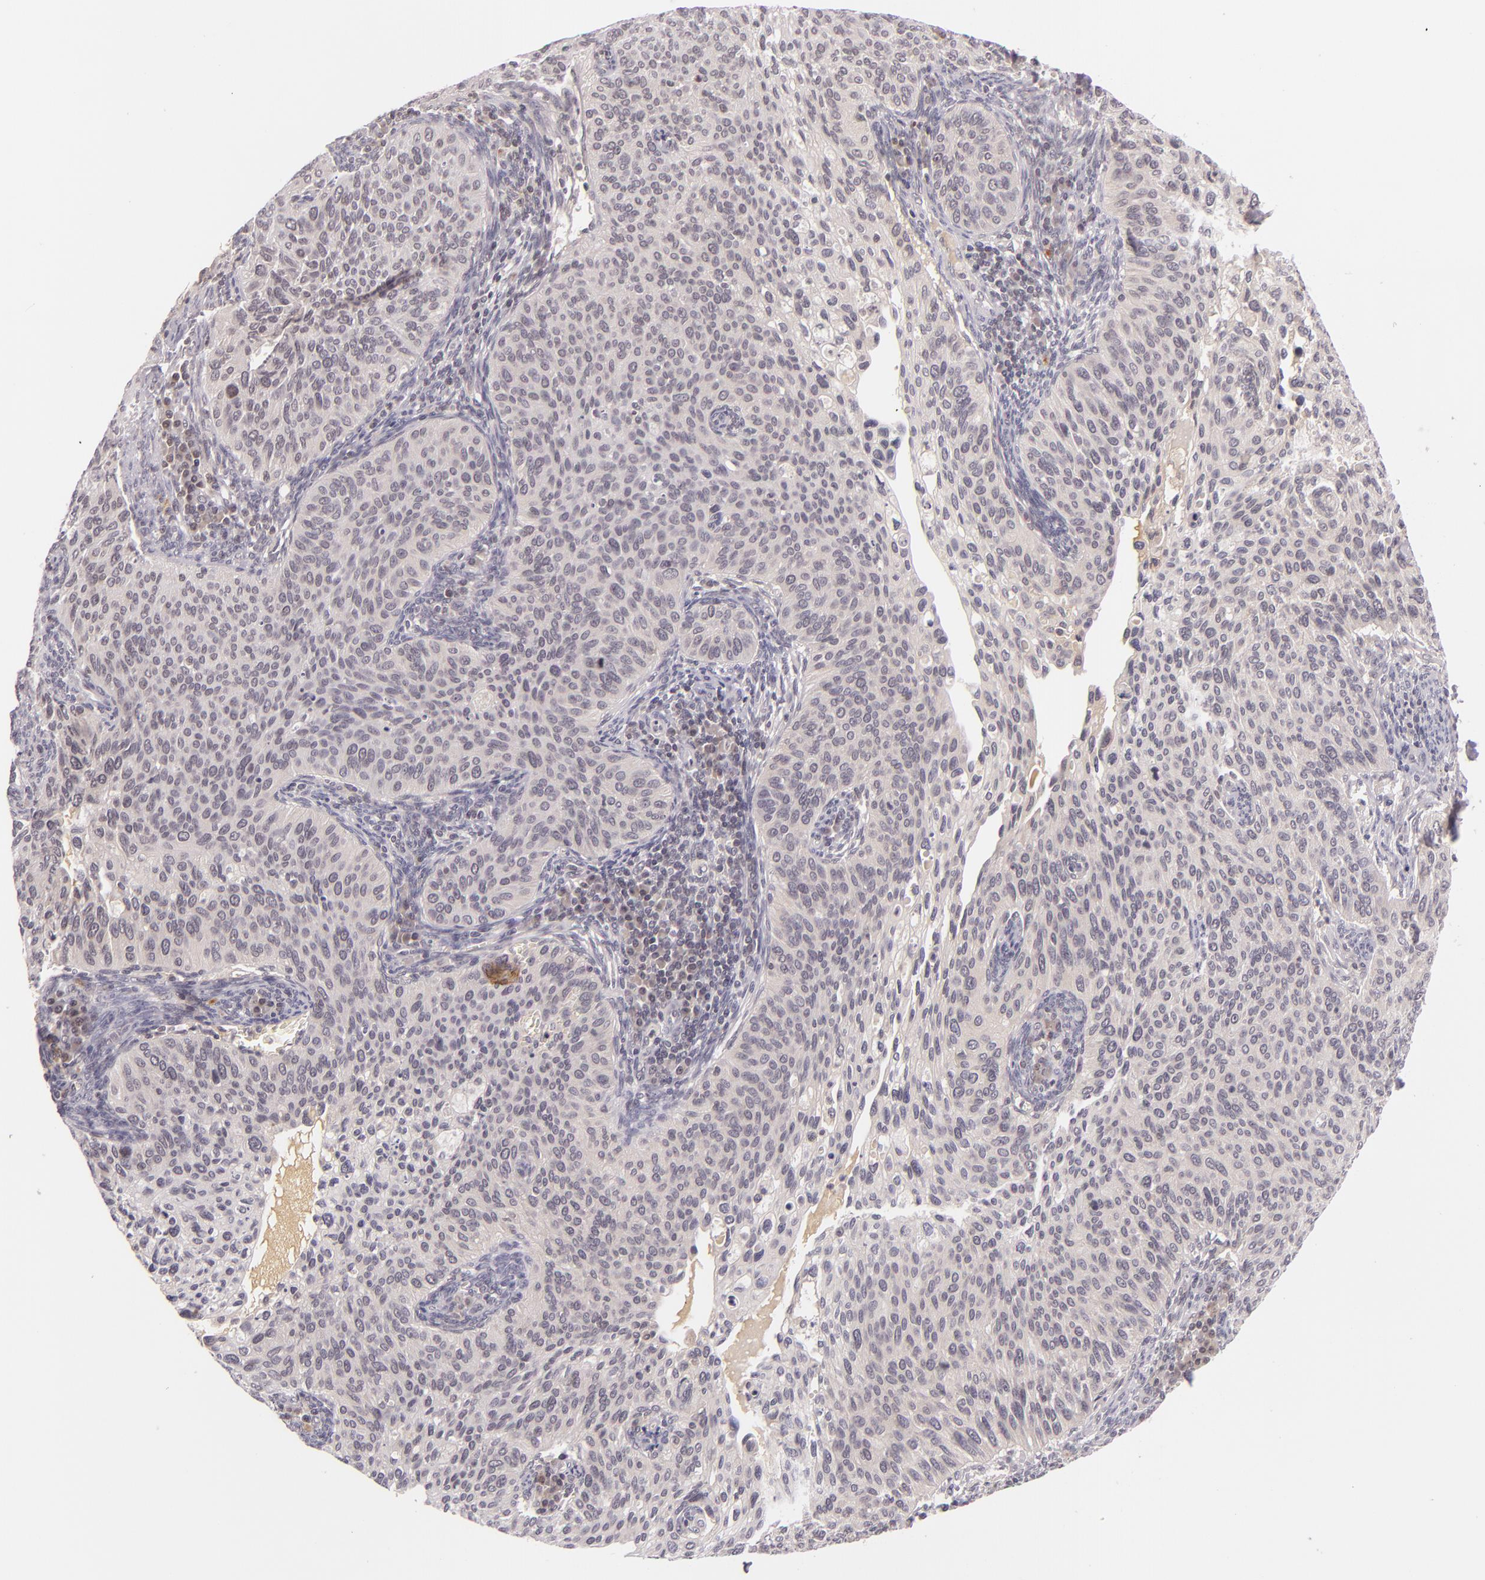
{"staining": {"intensity": "negative", "quantity": "none", "location": "none"}, "tissue": "cervical cancer", "cell_type": "Tumor cells", "image_type": "cancer", "snomed": [{"axis": "morphology", "description": "Adenocarcinoma, NOS"}, {"axis": "topography", "description": "Cervix"}], "caption": "Immunohistochemical staining of adenocarcinoma (cervical) reveals no significant expression in tumor cells.", "gene": "CASP8", "patient": {"sex": "female", "age": 29}}